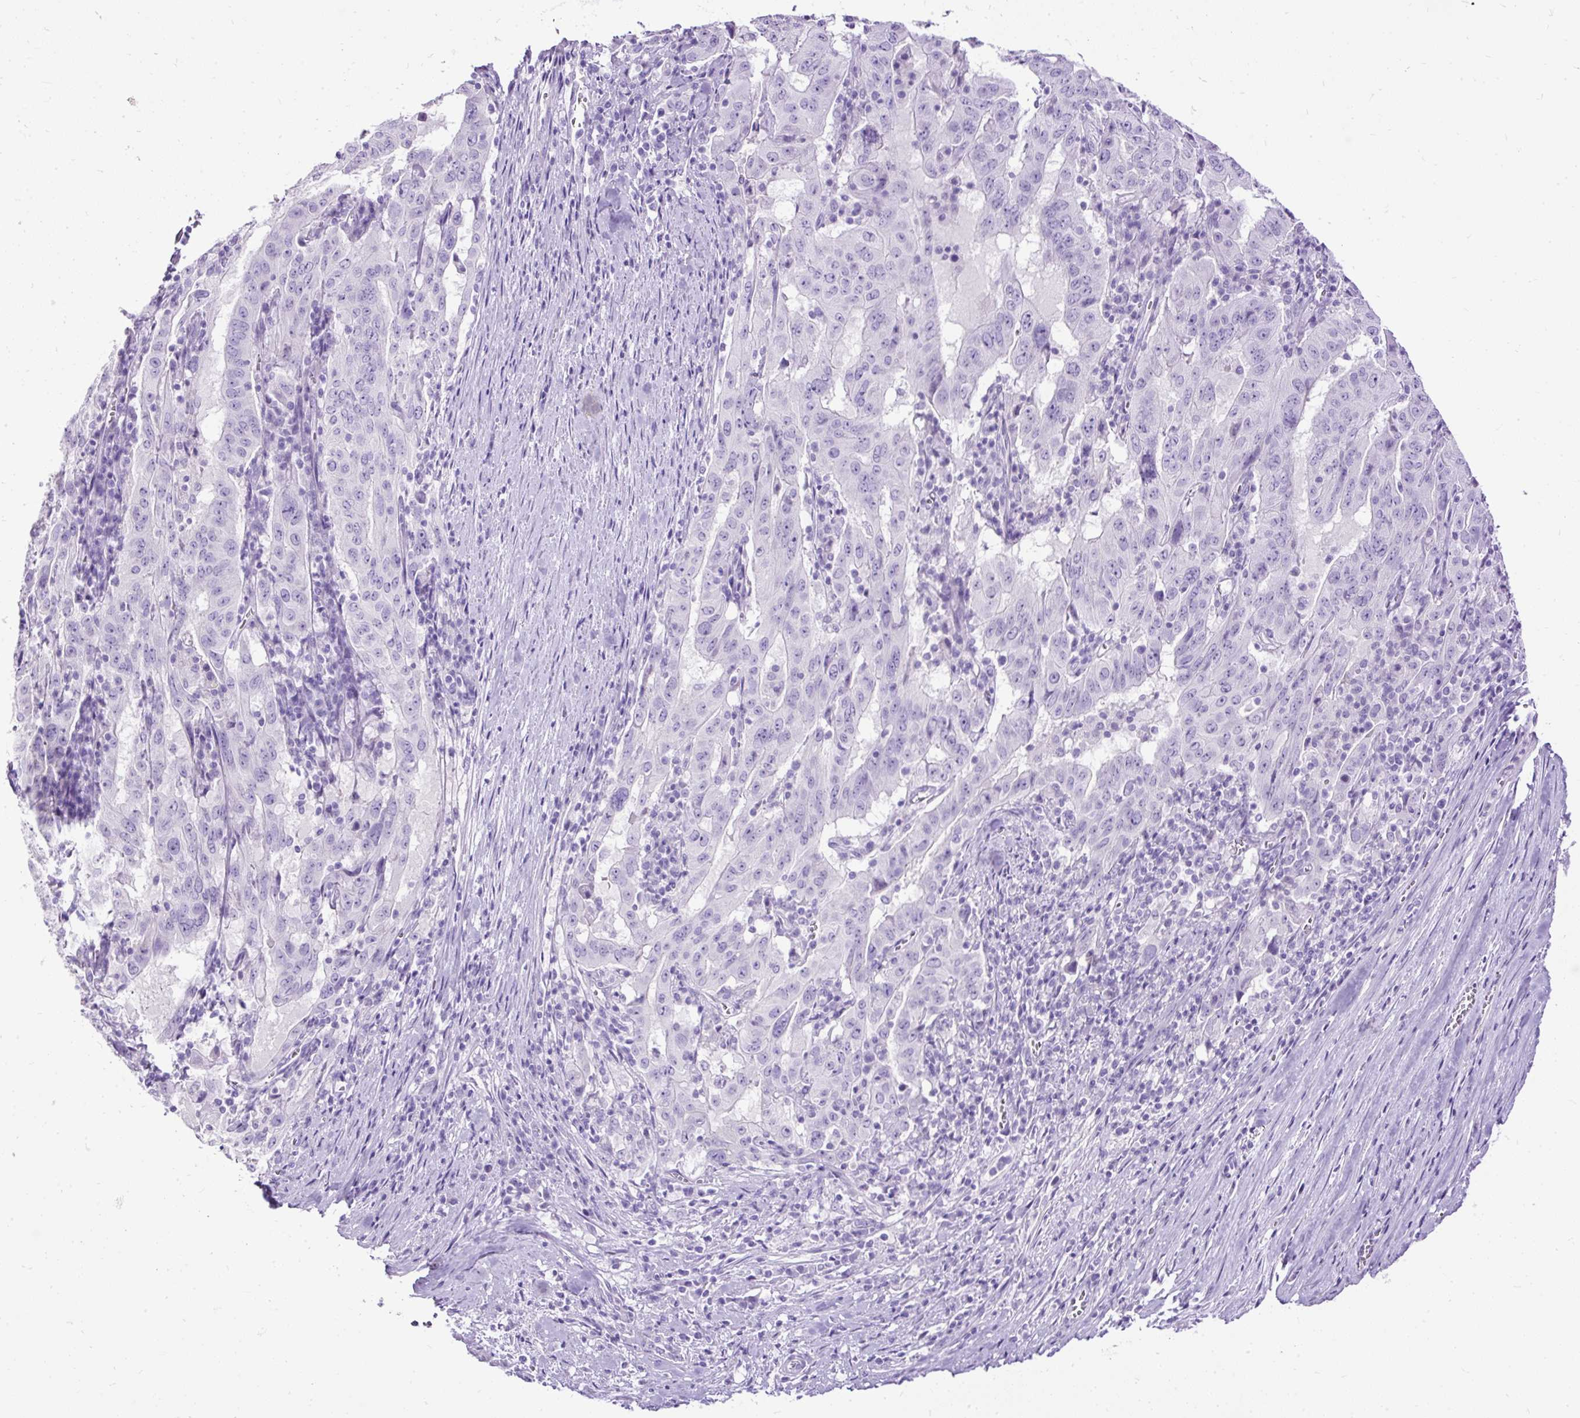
{"staining": {"intensity": "negative", "quantity": "none", "location": "none"}, "tissue": "pancreatic cancer", "cell_type": "Tumor cells", "image_type": "cancer", "snomed": [{"axis": "morphology", "description": "Adenocarcinoma, NOS"}, {"axis": "topography", "description": "Pancreas"}], "caption": "Tumor cells are negative for brown protein staining in pancreatic cancer (adenocarcinoma).", "gene": "HEY1", "patient": {"sex": "male", "age": 63}}